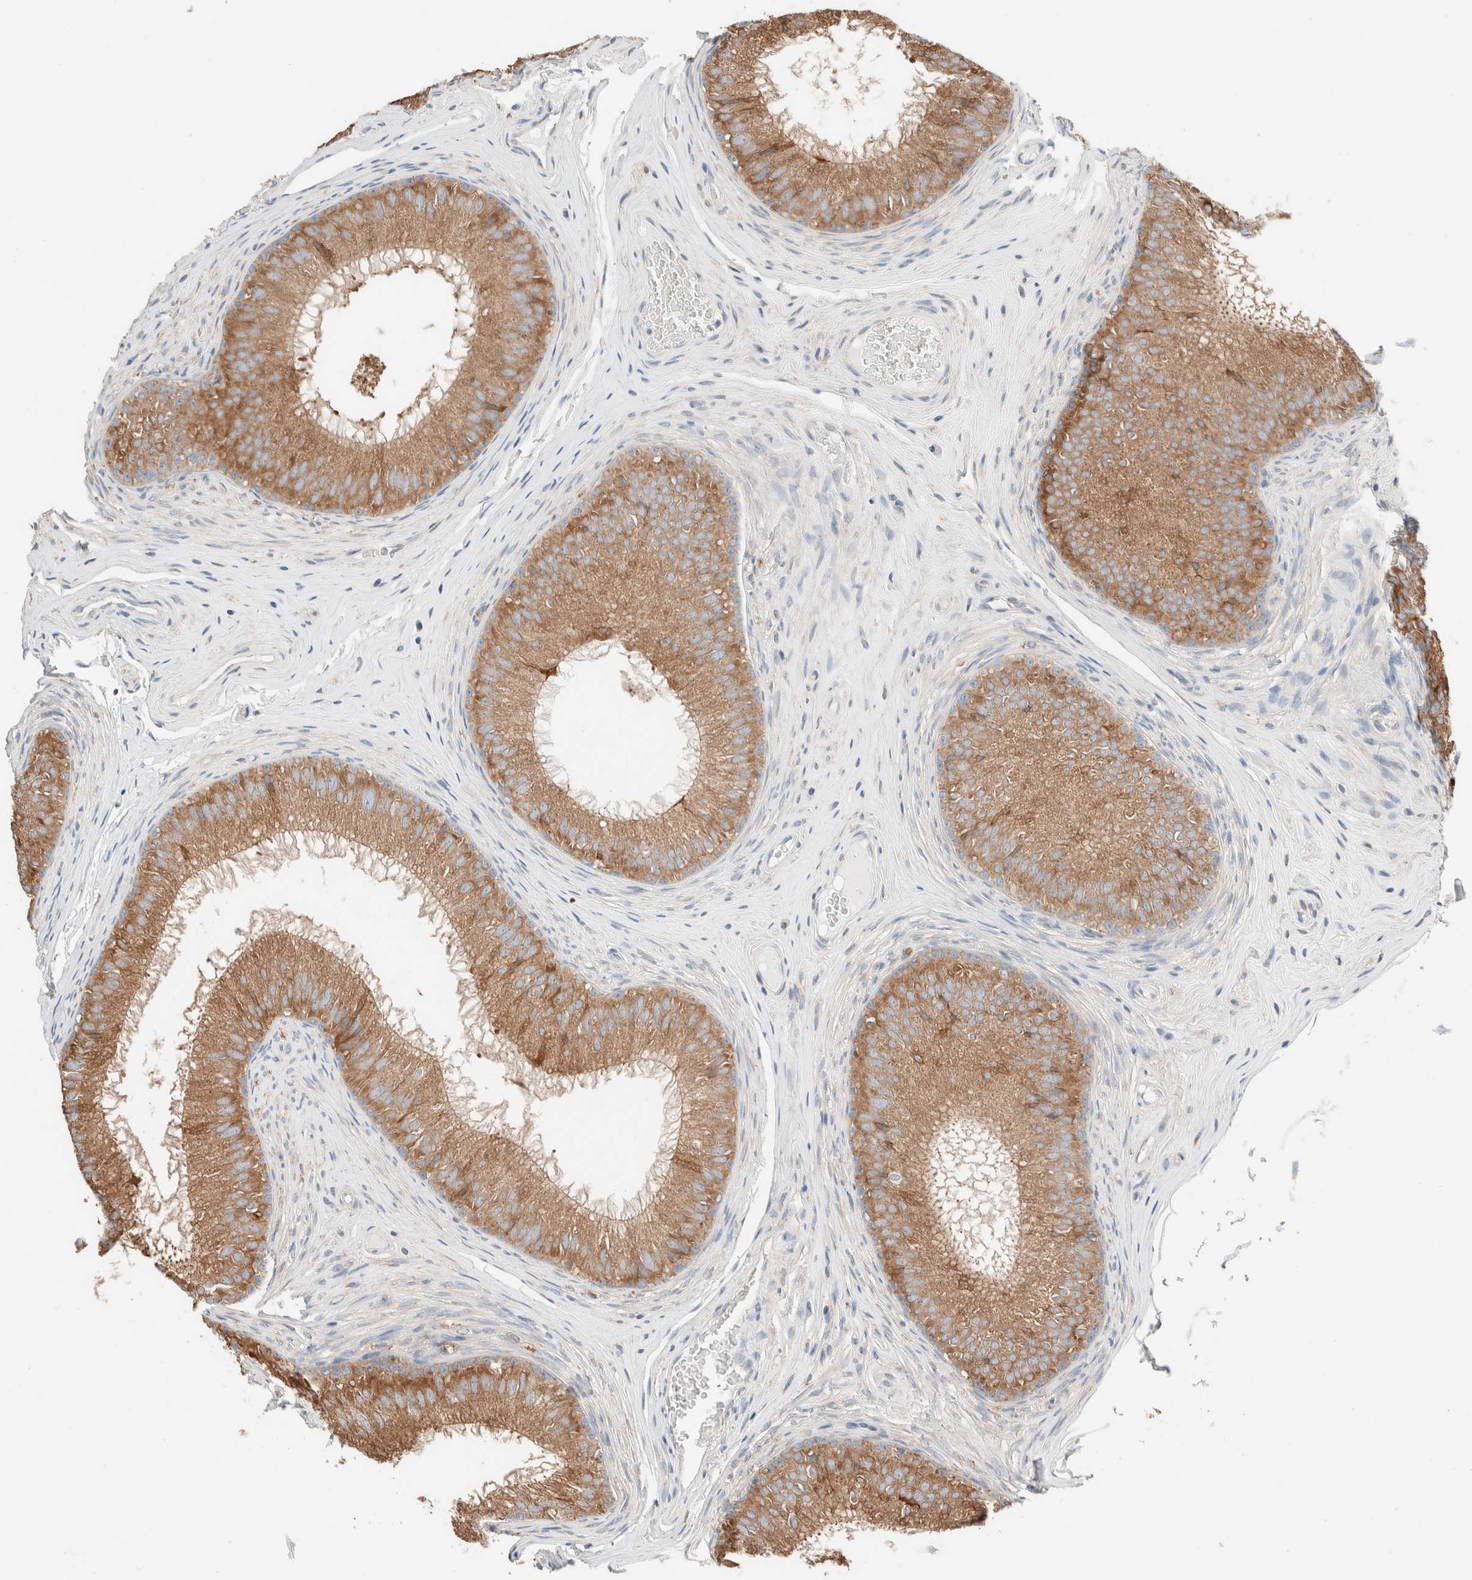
{"staining": {"intensity": "moderate", "quantity": ">75%", "location": "cytoplasmic/membranous"}, "tissue": "epididymis", "cell_type": "Glandular cells", "image_type": "normal", "snomed": [{"axis": "morphology", "description": "Normal tissue, NOS"}, {"axis": "topography", "description": "Epididymis"}], "caption": "Unremarkable epididymis demonstrates moderate cytoplasmic/membranous positivity in approximately >75% of glandular cells.", "gene": "PCM1", "patient": {"sex": "male", "age": 32}}